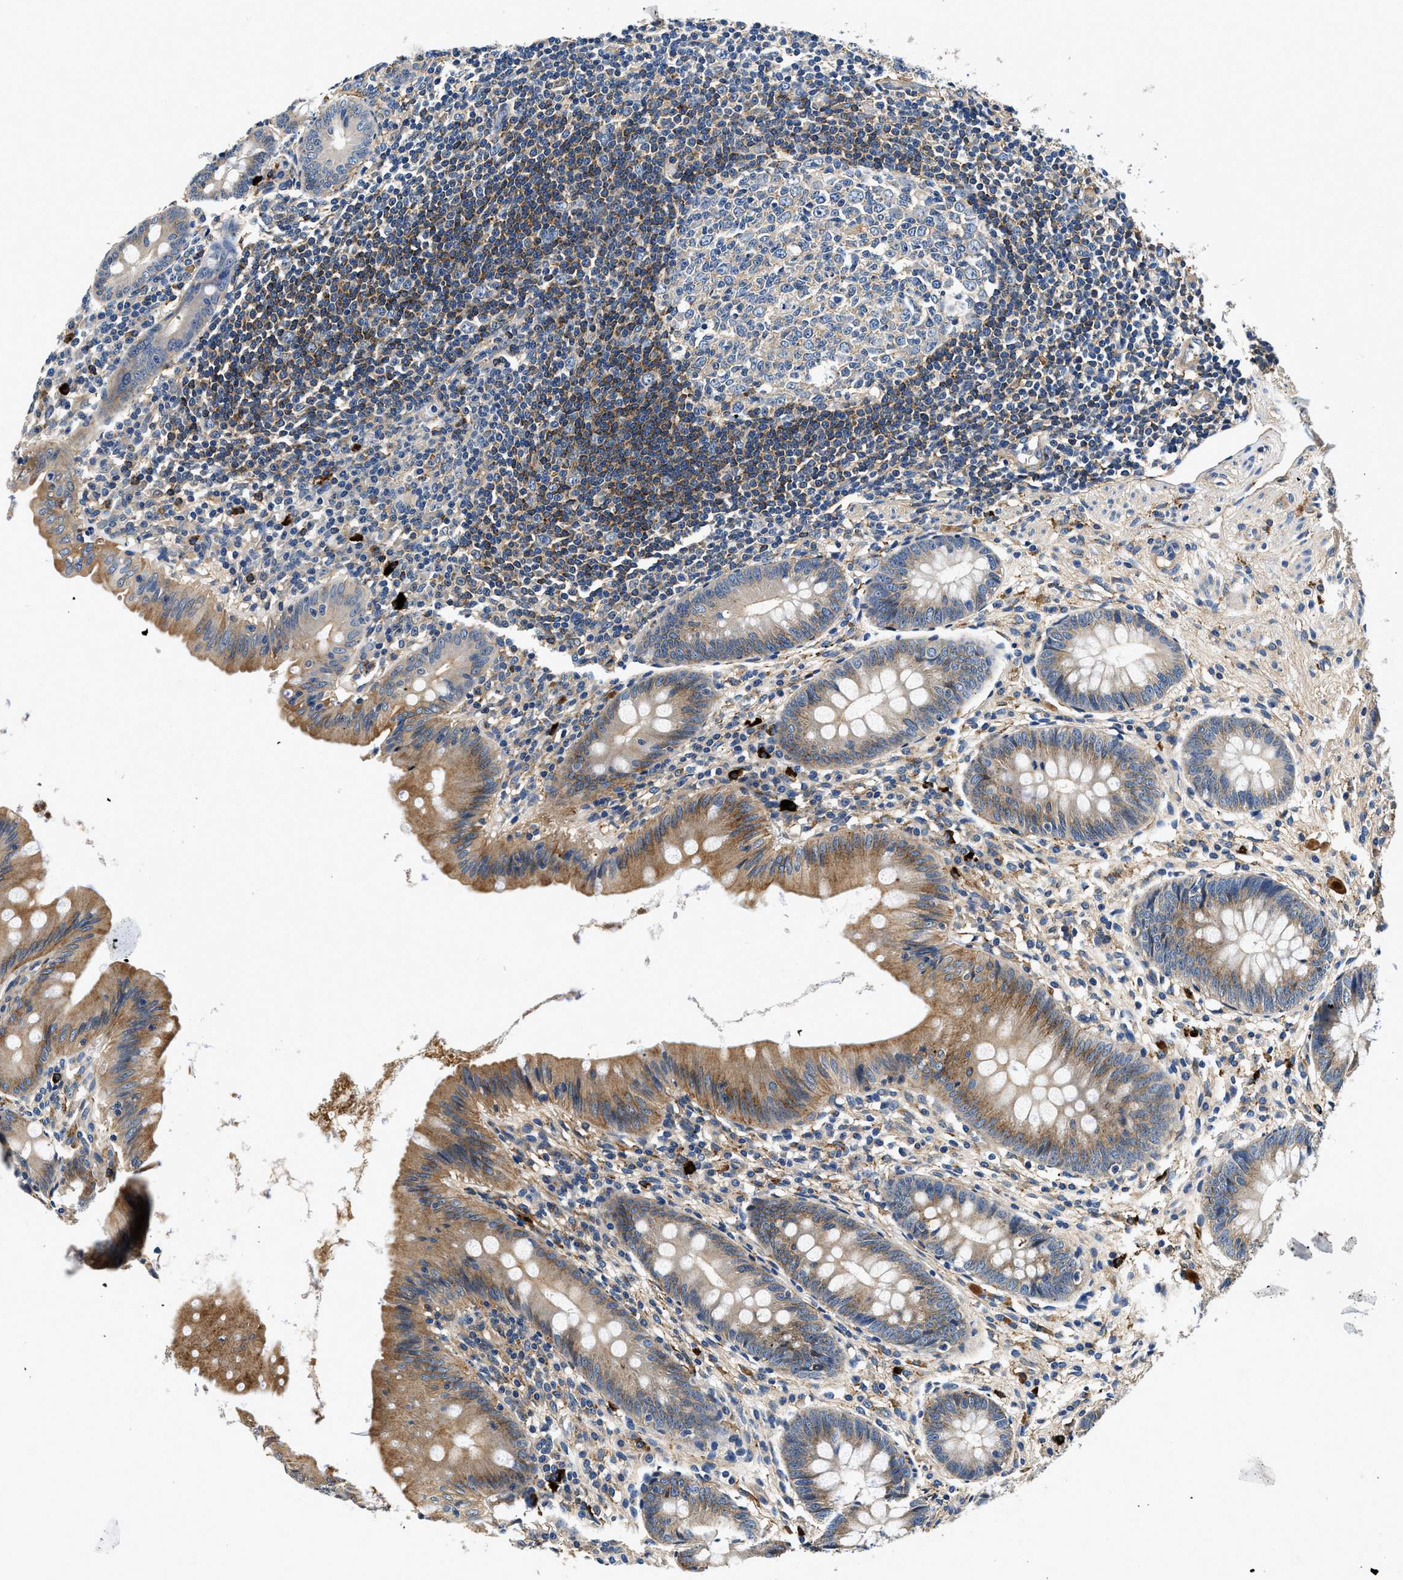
{"staining": {"intensity": "moderate", "quantity": ">75%", "location": "cytoplasmic/membranous"}, "tissue": "appendix", "cell_type": "Glandular cells", "image_type": "normal", "snomed": [{"axis": "morphology", "description": "Normal tissue, NOS"}, {"axis": "topography", "description": "Appendix"}], "caption": "About >75% of glandular cells in normal human appendix exhibit moderate cytoplasmic/membranous protein staining as visualized by brown immunohistochemical staining.", "gene": "ZFAND3", "patient": {"sex": "male", "age": 56}}